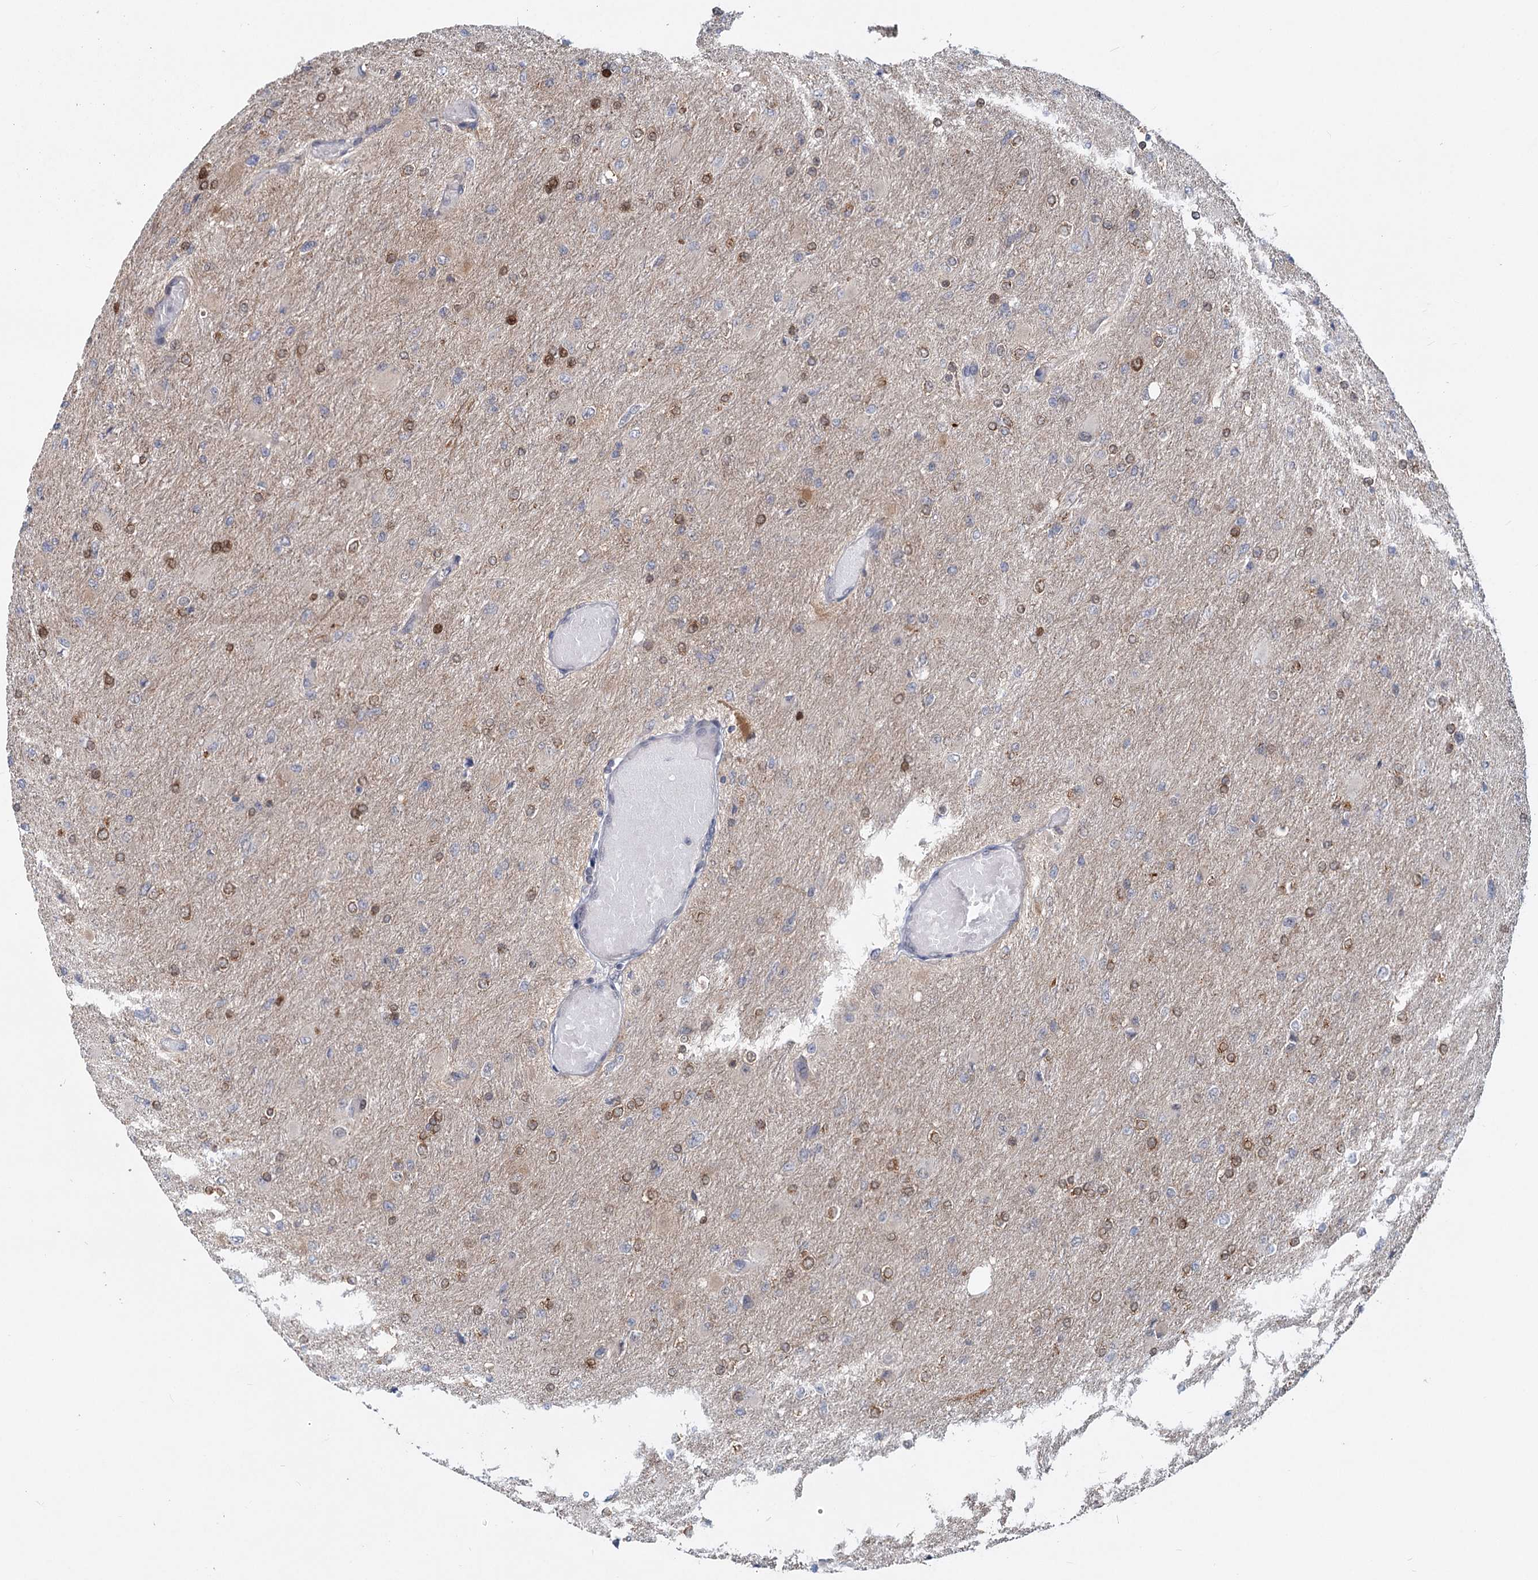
{"staining": {"intensity": "moderate", "quantity": "<25%", "location": "cytoplasmic/membranous,nuclear"}, "tissue": "glioma", "cell_type": "Tumor cells", "image_type": "cancer", "snomed": [{"axis": "morphology", "description": "Glioma, malignant, High grade"}, {"axis": "topography", "description": "Cerebral cortex"}], "caption": "IHC photomicrograph of neoplastic tissue: human malignant high-grade glioma stained using immunohistochemistry demonstrates low levels of moderate protein expression localized specifically in the cytoplasmic/membranous and nuclear of tumor cells, appearing as a cytoplasmic/membranous and nuclear brown color.", "gene": "AP3B1", "patient": {"sex": "female", "age": 36}}